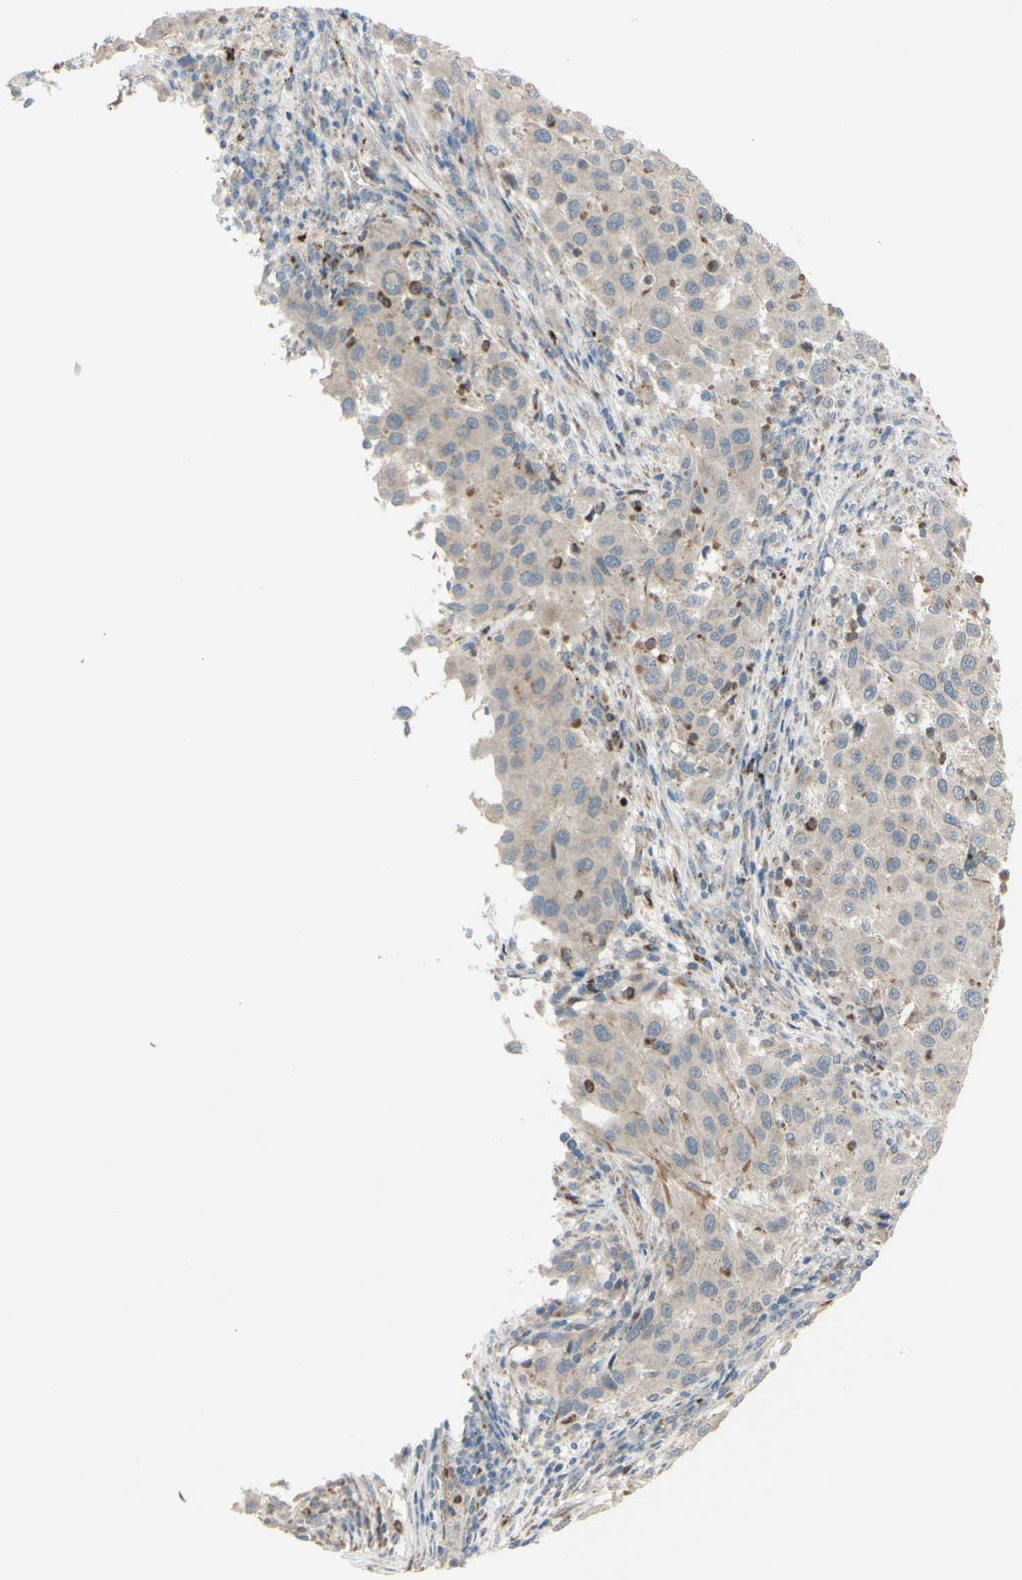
{"staining": {"intensity": "weak", "quantity": "<25%", "location": "cytoplasmic/membranous"}, "tissue": "melanoma", "cell_type": "Tumor cells", "image_type": "cancer", "snomed": [{"axis": "morphology", "description": "Malignant melanoma, Metastatic site"}, {"axis": "topography", "description": "Lymph node"}], "caption": "DAB immunohistochemical staining of human malignant melanoma (metastatic site) displays no significant positivity in tumor cells.", "gene": "LMTK2", "patient": {"sex": "male", "age": 61}}